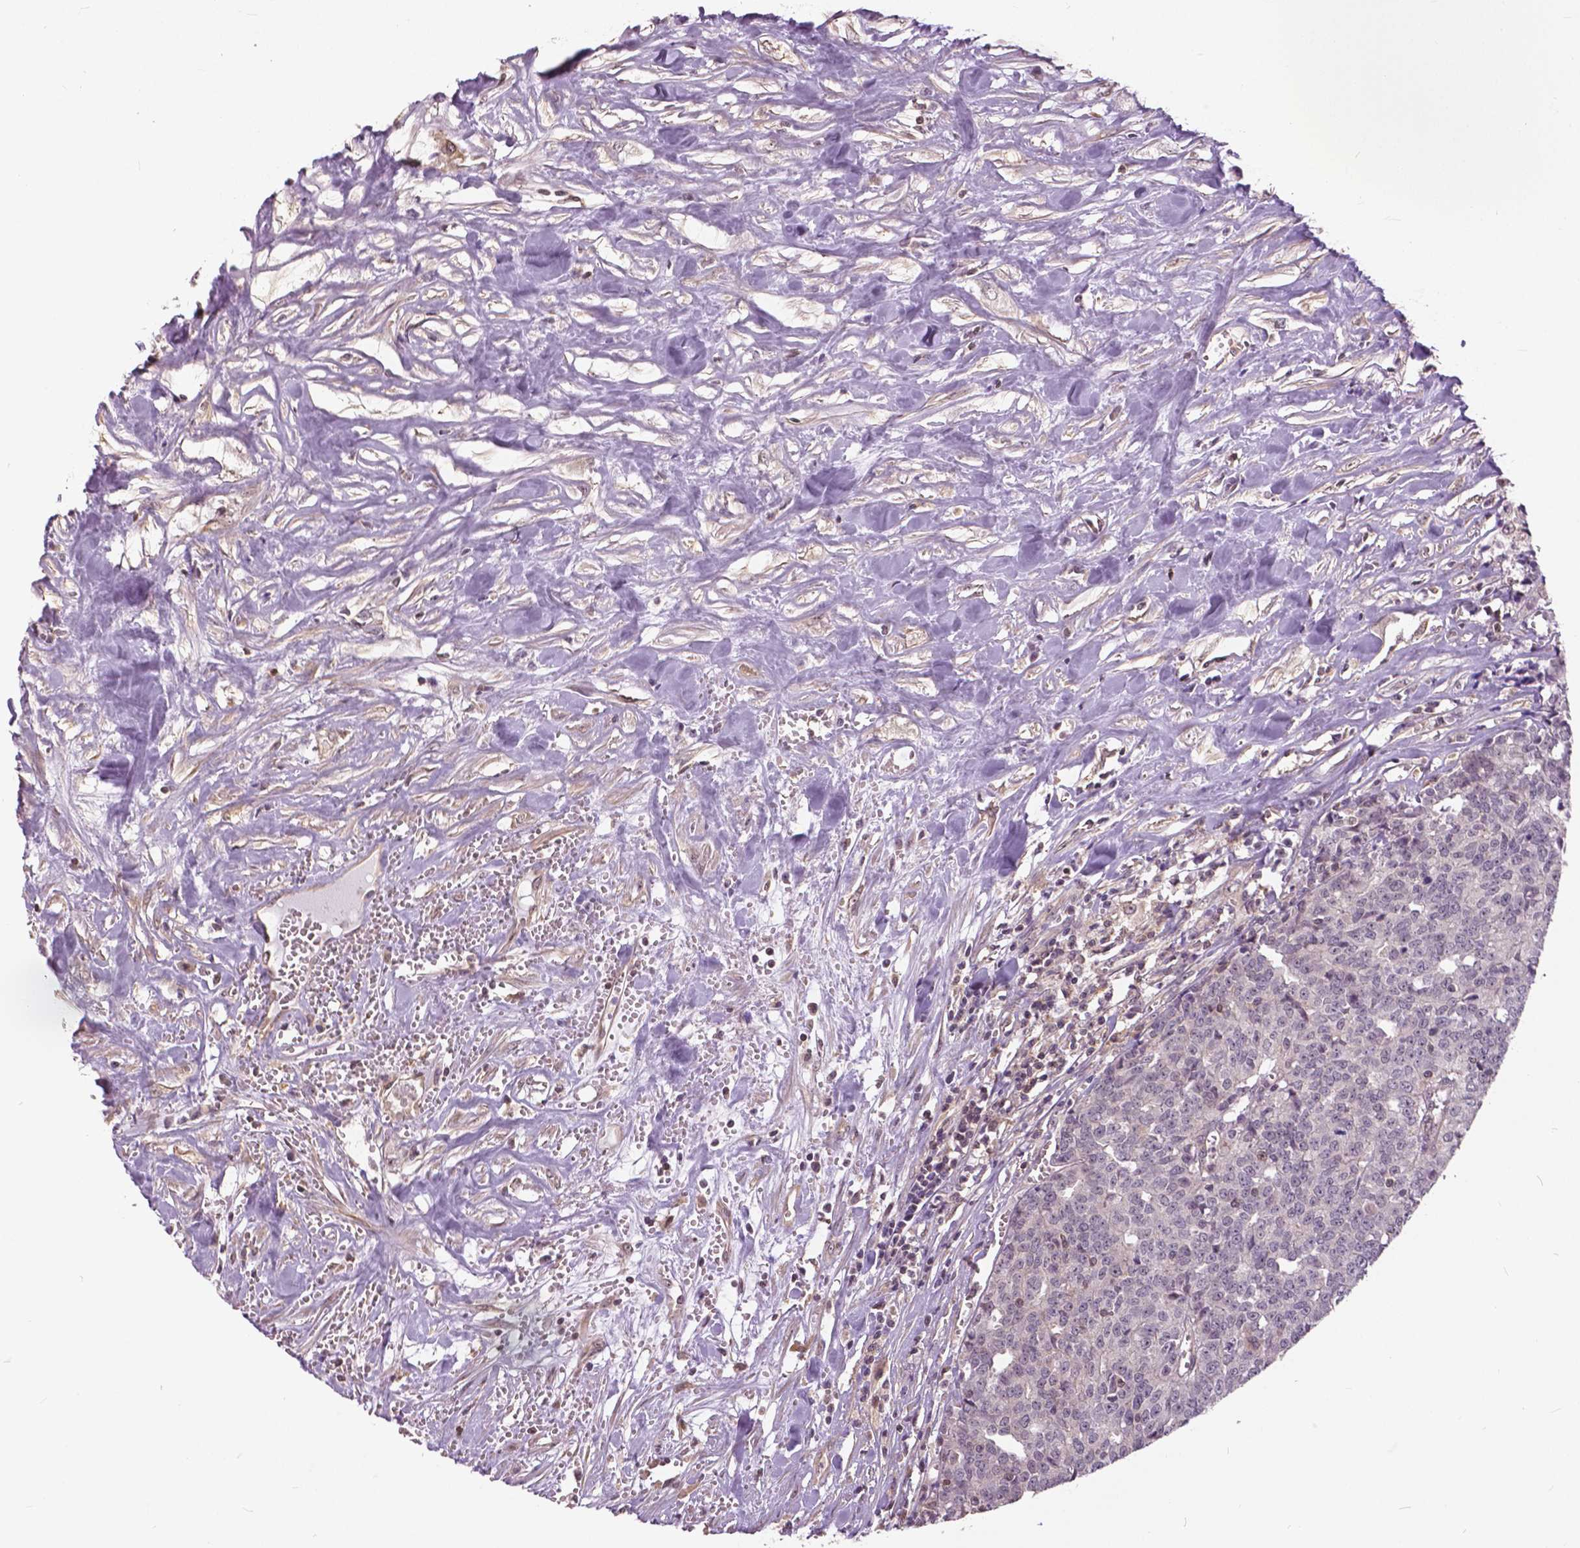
{"staining": {"intensity": "negative", "quantity": "none", "location": "none"}, "tissue": "prostate cancer", "cell_type": "Tumor cells", "image_type": "cancer", "snomed": [{"axis": "morphology", "description": "Adenocarcinoma, High grade"}, {"axis": "topography", "description": "Prostate and seminal vesicle, NOS"}], "caption": "Tumor cells are negative for brown protein staining in adenocarcinoma (high-grade) (prostate). (DAB (3,3'-diaminobenzidine) immunohistochemistry with hematoxylin counter stain).", "gene": "ANXA13", "patient": {"sex": "male", "age": 60}}